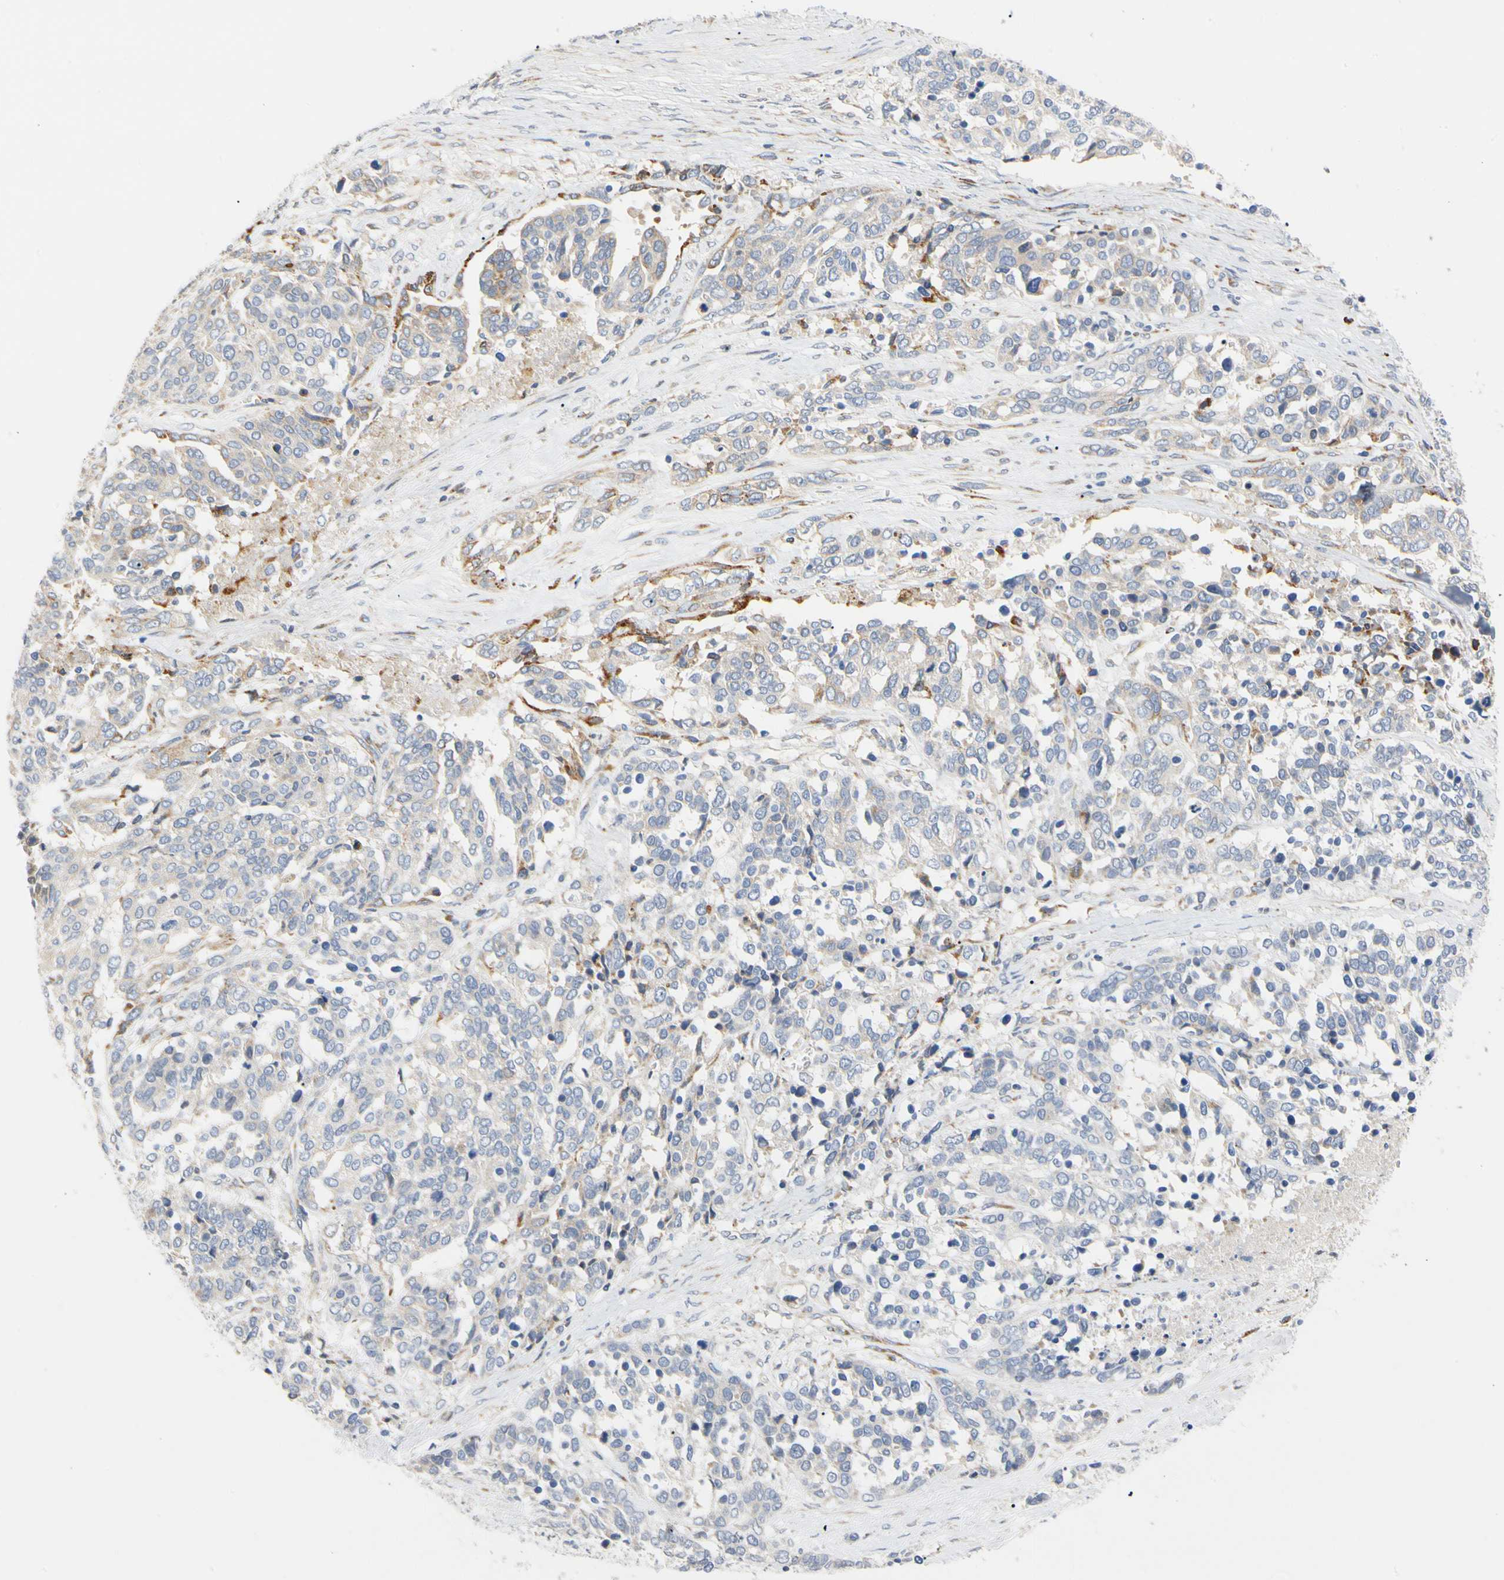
{"staining": {"intensity": "negative", "quantity": "none", "location": "none"}, "tissue": "ovarian cancer", "cell_type": "Tumor cells", "image_type": "cancer", "snomed": [{"axis": "morphology", "description": "Cystadenocarcinoma, serous, NOS"}, {"axis": "topography", "description": "Ovary"}], "caption": "Histopathology image shows no significant protein staining in tumor cells of ovarian cancer.", "gene": "ZNF236", "patient": {"sex": "female", "age": 44}}